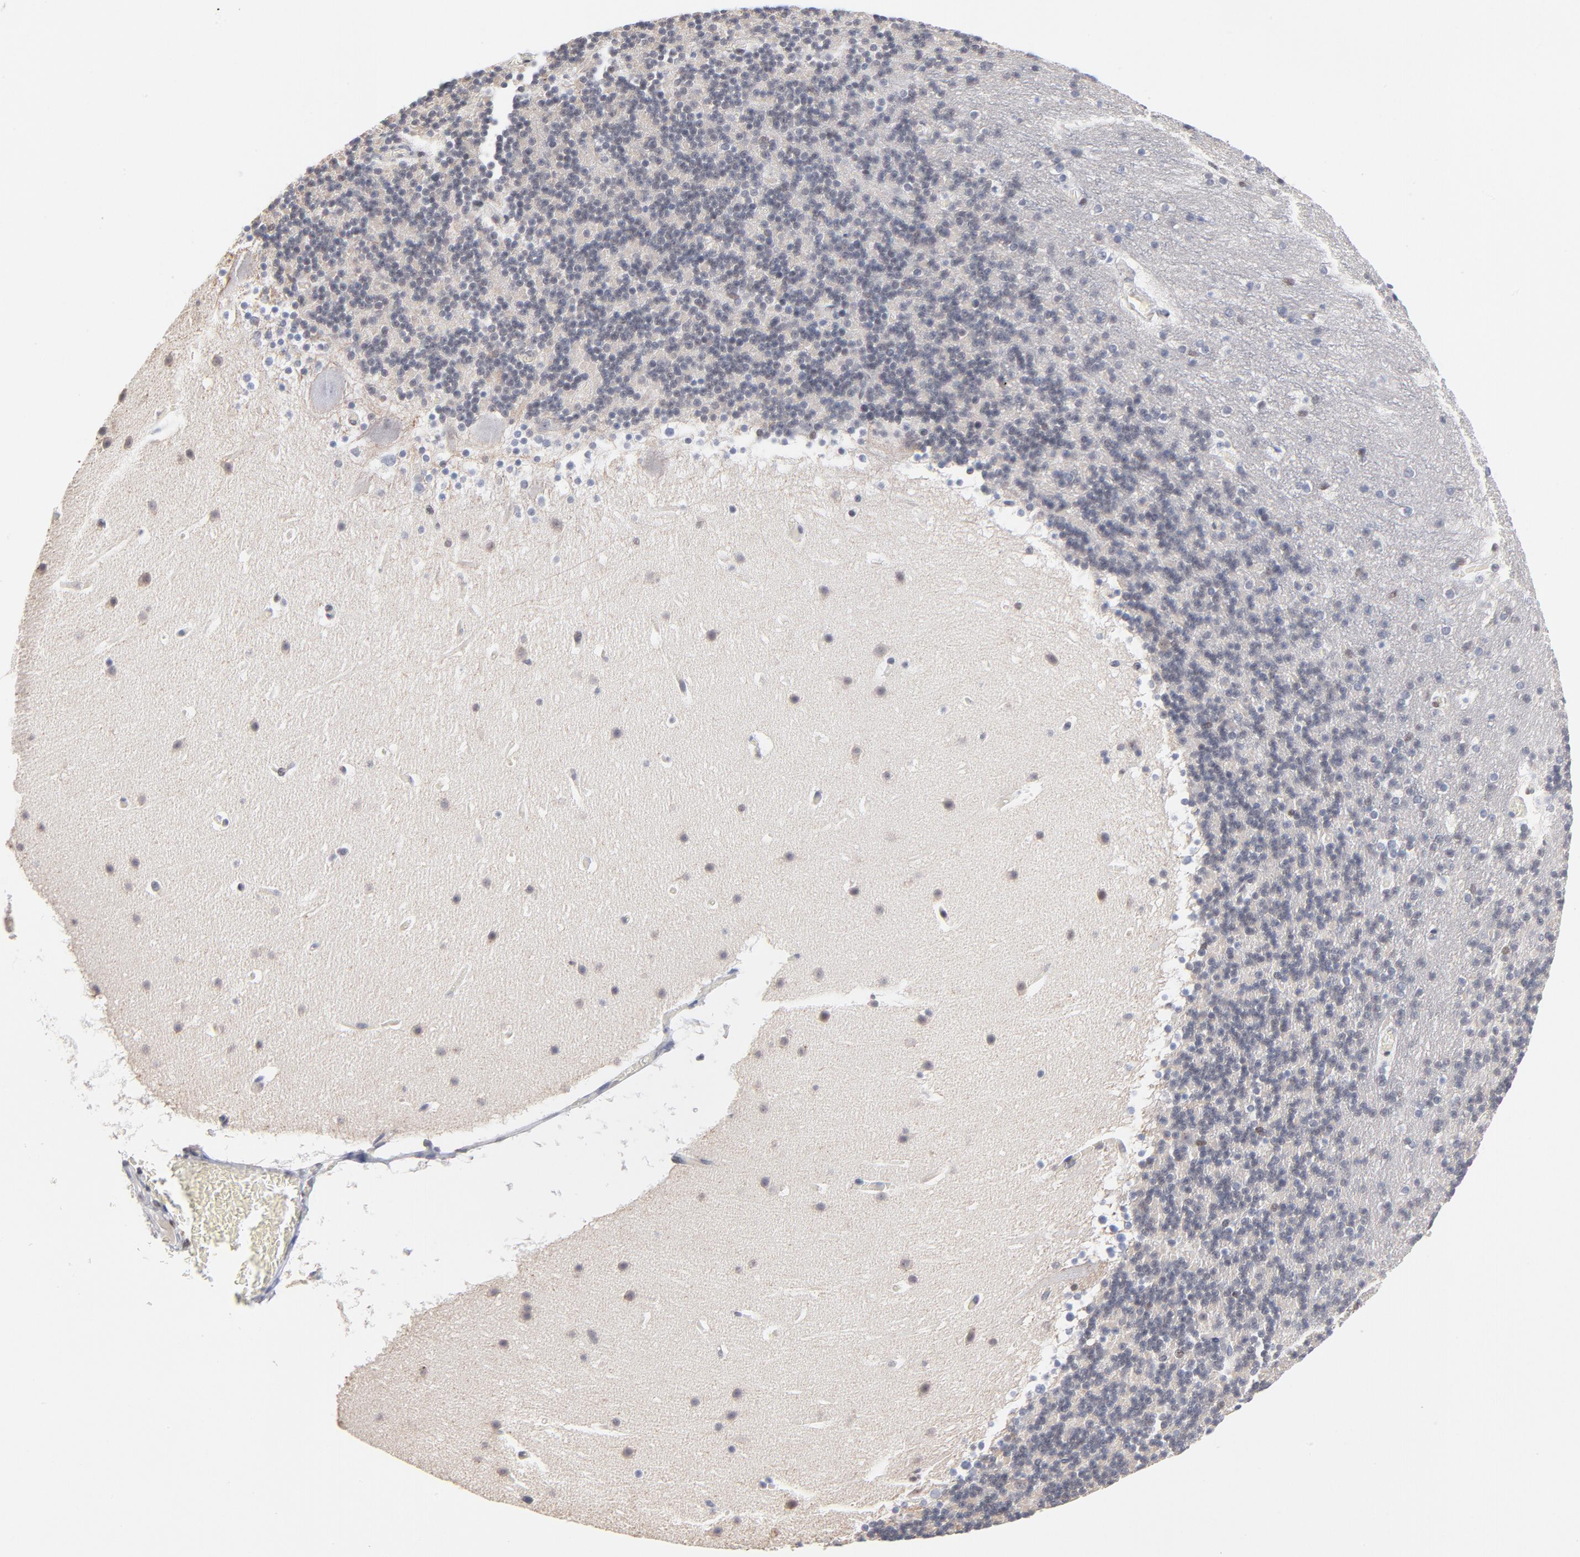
{"staining": {"intensity": "negative", "quantity": "none", "location": "none"}, "tissue": "cerebellum", "cell_type": "Cells in granular layer", "image_type": "normal", "snomed": [{"axis": "morphology", "description": "Normal tissue, NOS"}, {"axis": "topography", "description": "Cerebellum"}], "caption": "Cells in granular layer are negative for brown protein staining in benign cerebellum. Nuclei are stained in blue.", "gene": "MAX", "patient": {"sex": "male", "age": 45}}